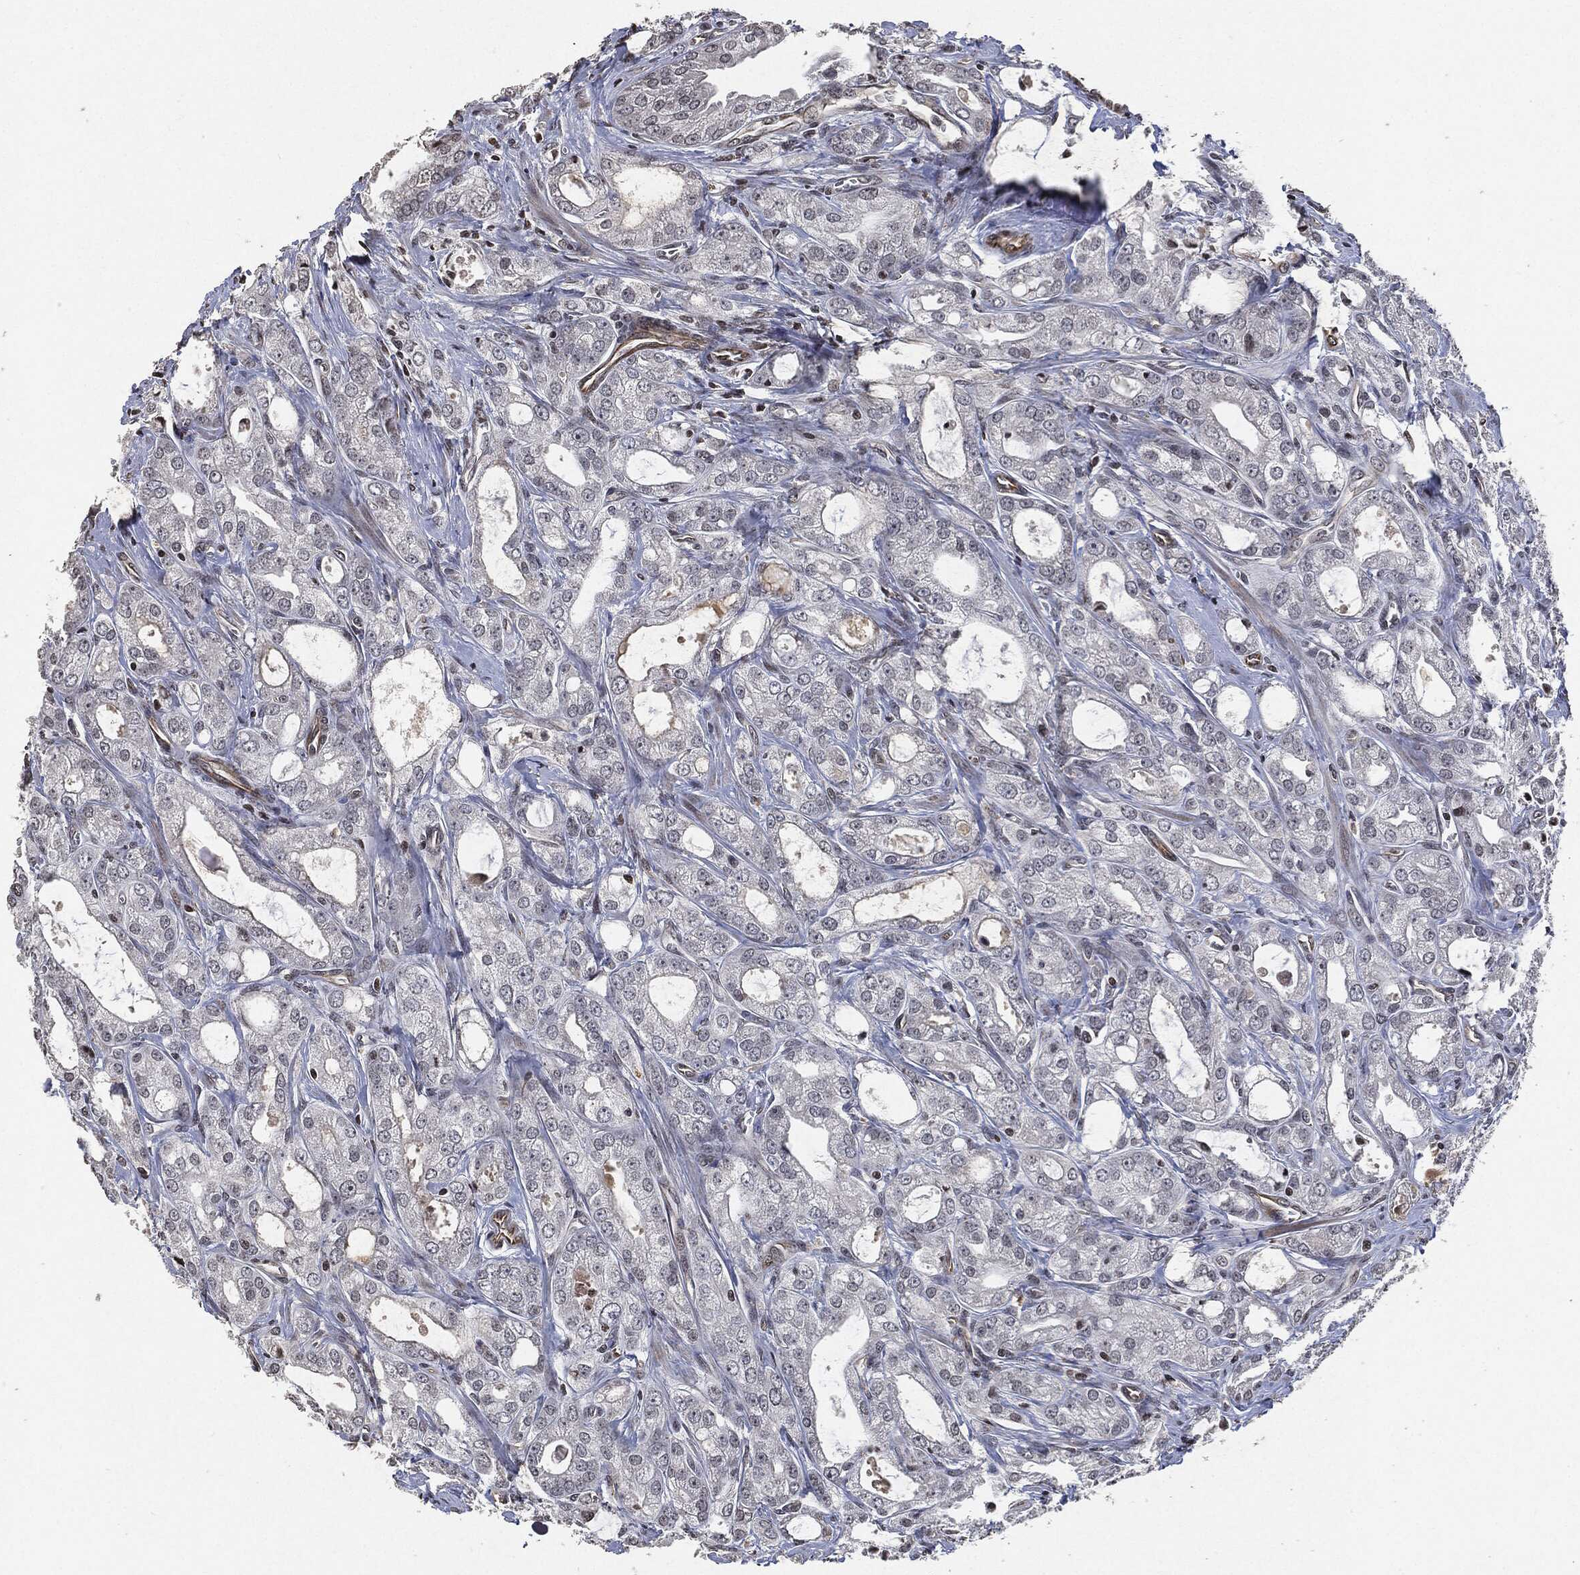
{"staining": {"intensity": "negative", "quantity": "none", "location": "none"}, "tissue": "prostate cancer", "cell_type": "Tumor cells", "image_type": "cancer", "snomed": [{"axis": "morphology", "description": "Adenocarcinoma, NOS"}, {"axis": "morphology", "description": "Adenocarcinoma, High grade"}, {"axis": "topography", "description": "Prostate"}], "caption": "The immunohistochemistry micrograph has no significant expression in tumor cells of adenocarcinoma (high-grade) (prostate) tissue.", "gene": "JUN", "patient": {"sex": "male", "age": 70}}